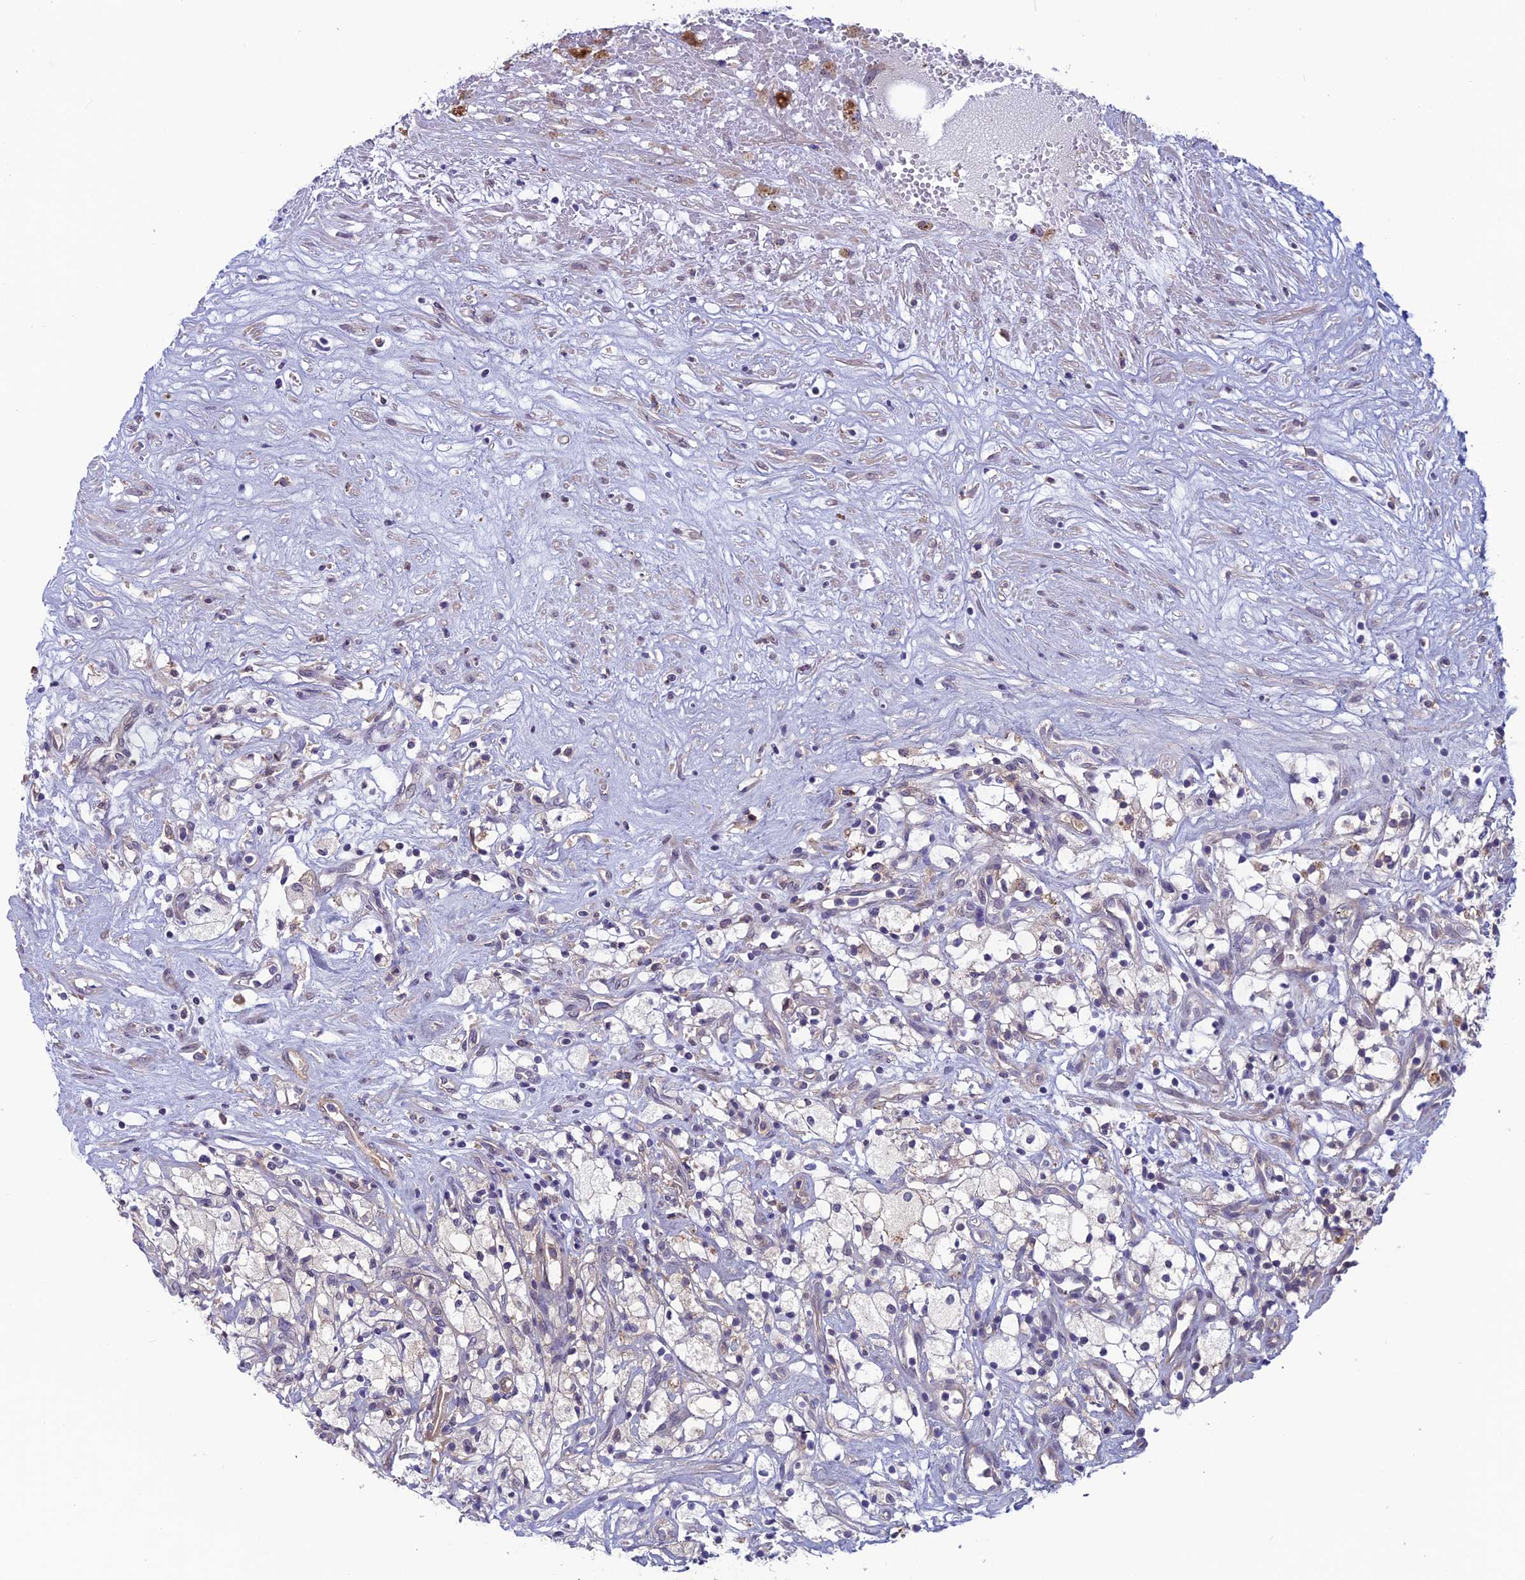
{"staining": {"intensity": "negative", "quantity": "none", "location": "none"}, "tissue": "renal cancer", "cell_type": "Tumor cells", "image_type": "cancer", "snomed": [{"axis": "morphology", "description": "Adenocarcinoma, NOS"}, {"axis": "topography", "description": "Kidney"}], "caption": "This is a photomicrograph of immunohistochemistry staining of adenocarcinoma (renal), which shows no staining in tumor cells.", "gene": "MAST2", "patient": {"sex": "male", "age": 59}}